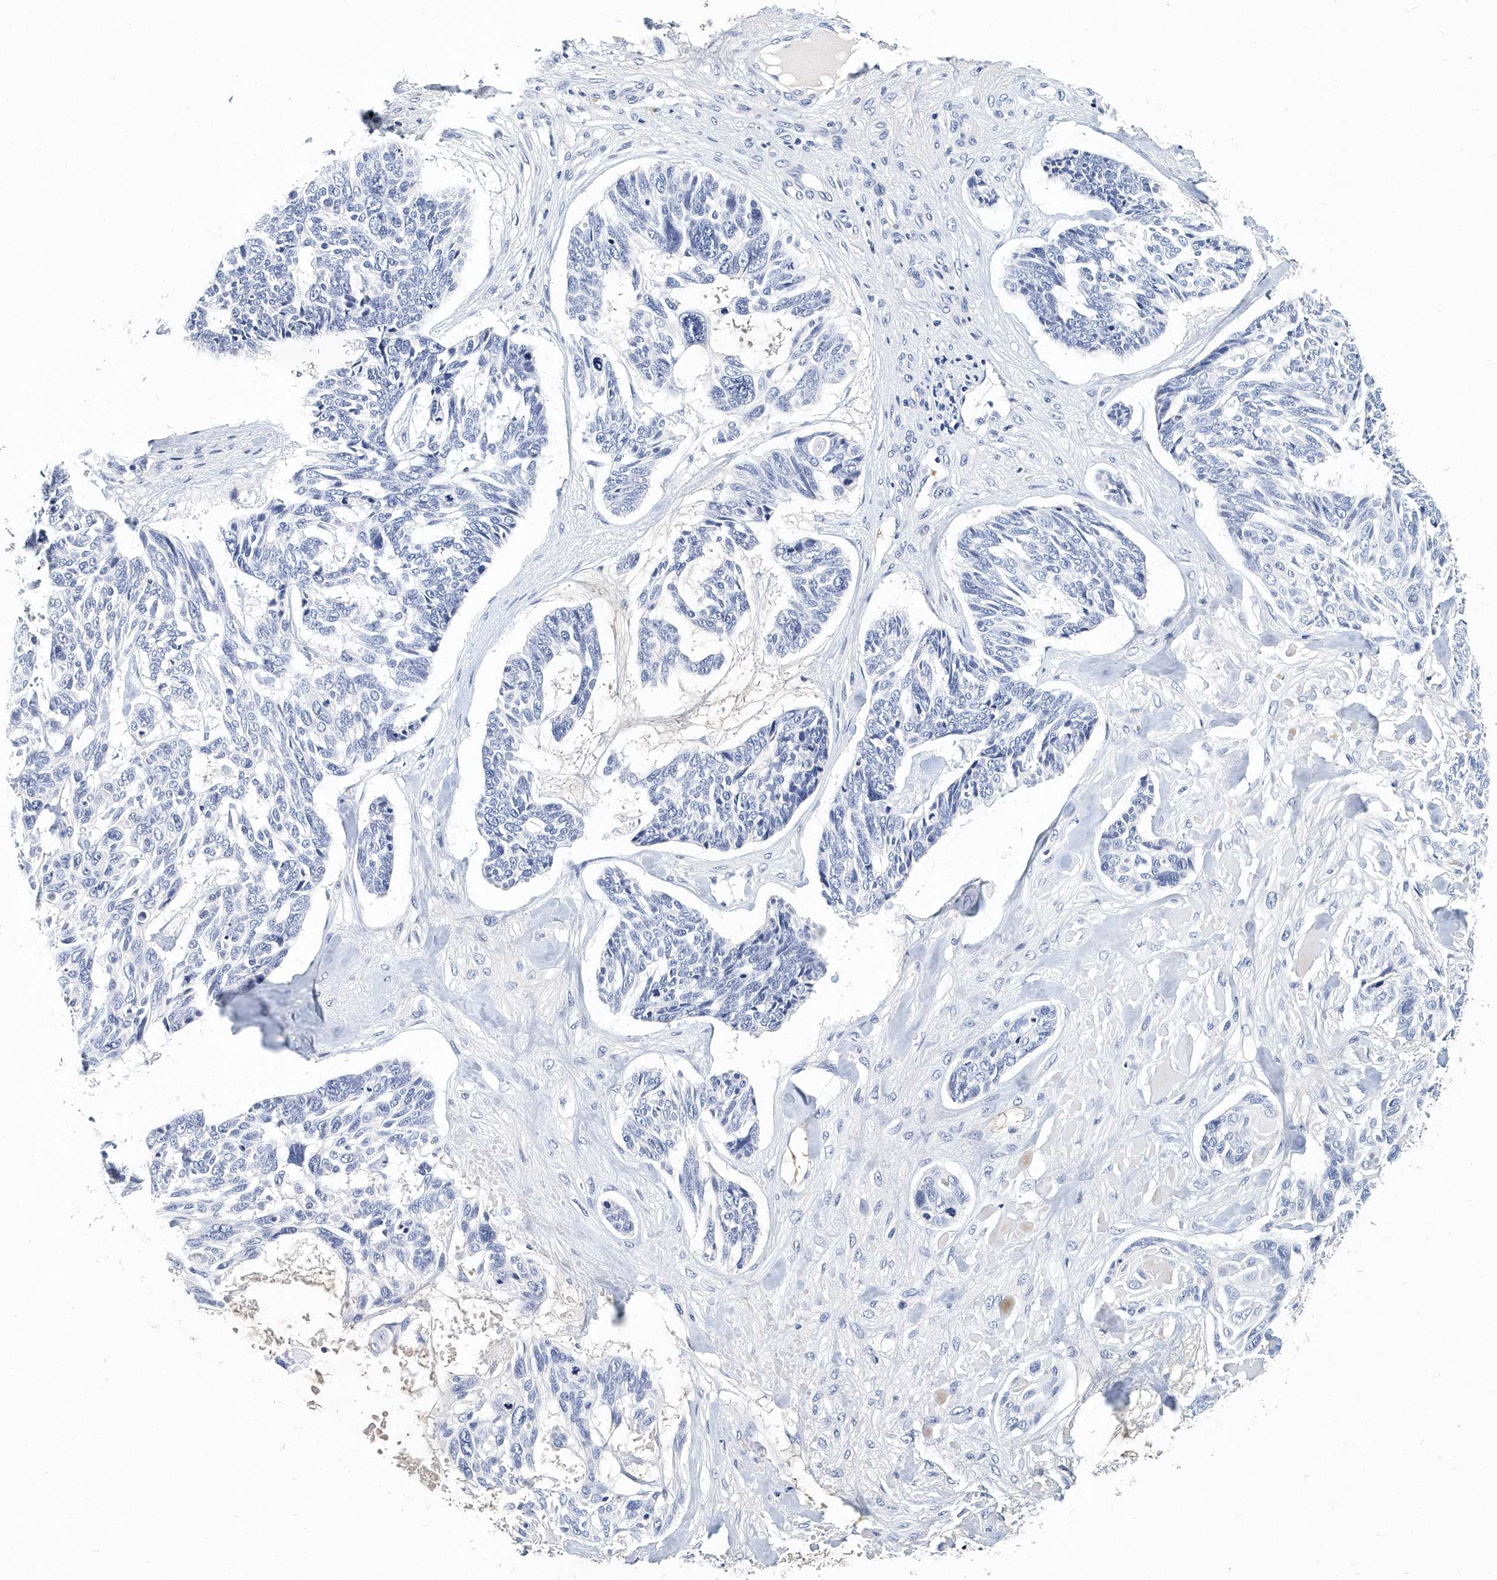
{"staining": {"intensity": "negative", "quantity": "none", "location": "none"}, "tissue": "skin cancer", "cell_type": "Tumor cells", "image_type": "cancer", "snomed": [{"axis": "morphology", "description": "Basal cell carcinoma"}, {"axis": "topography", "description": "Skin"}], "caption": "Tumor cells show no significant protein positivity in skin cancer.", "gene": "ITGA2B", "patient": {"sex": "male", "age": 88}}